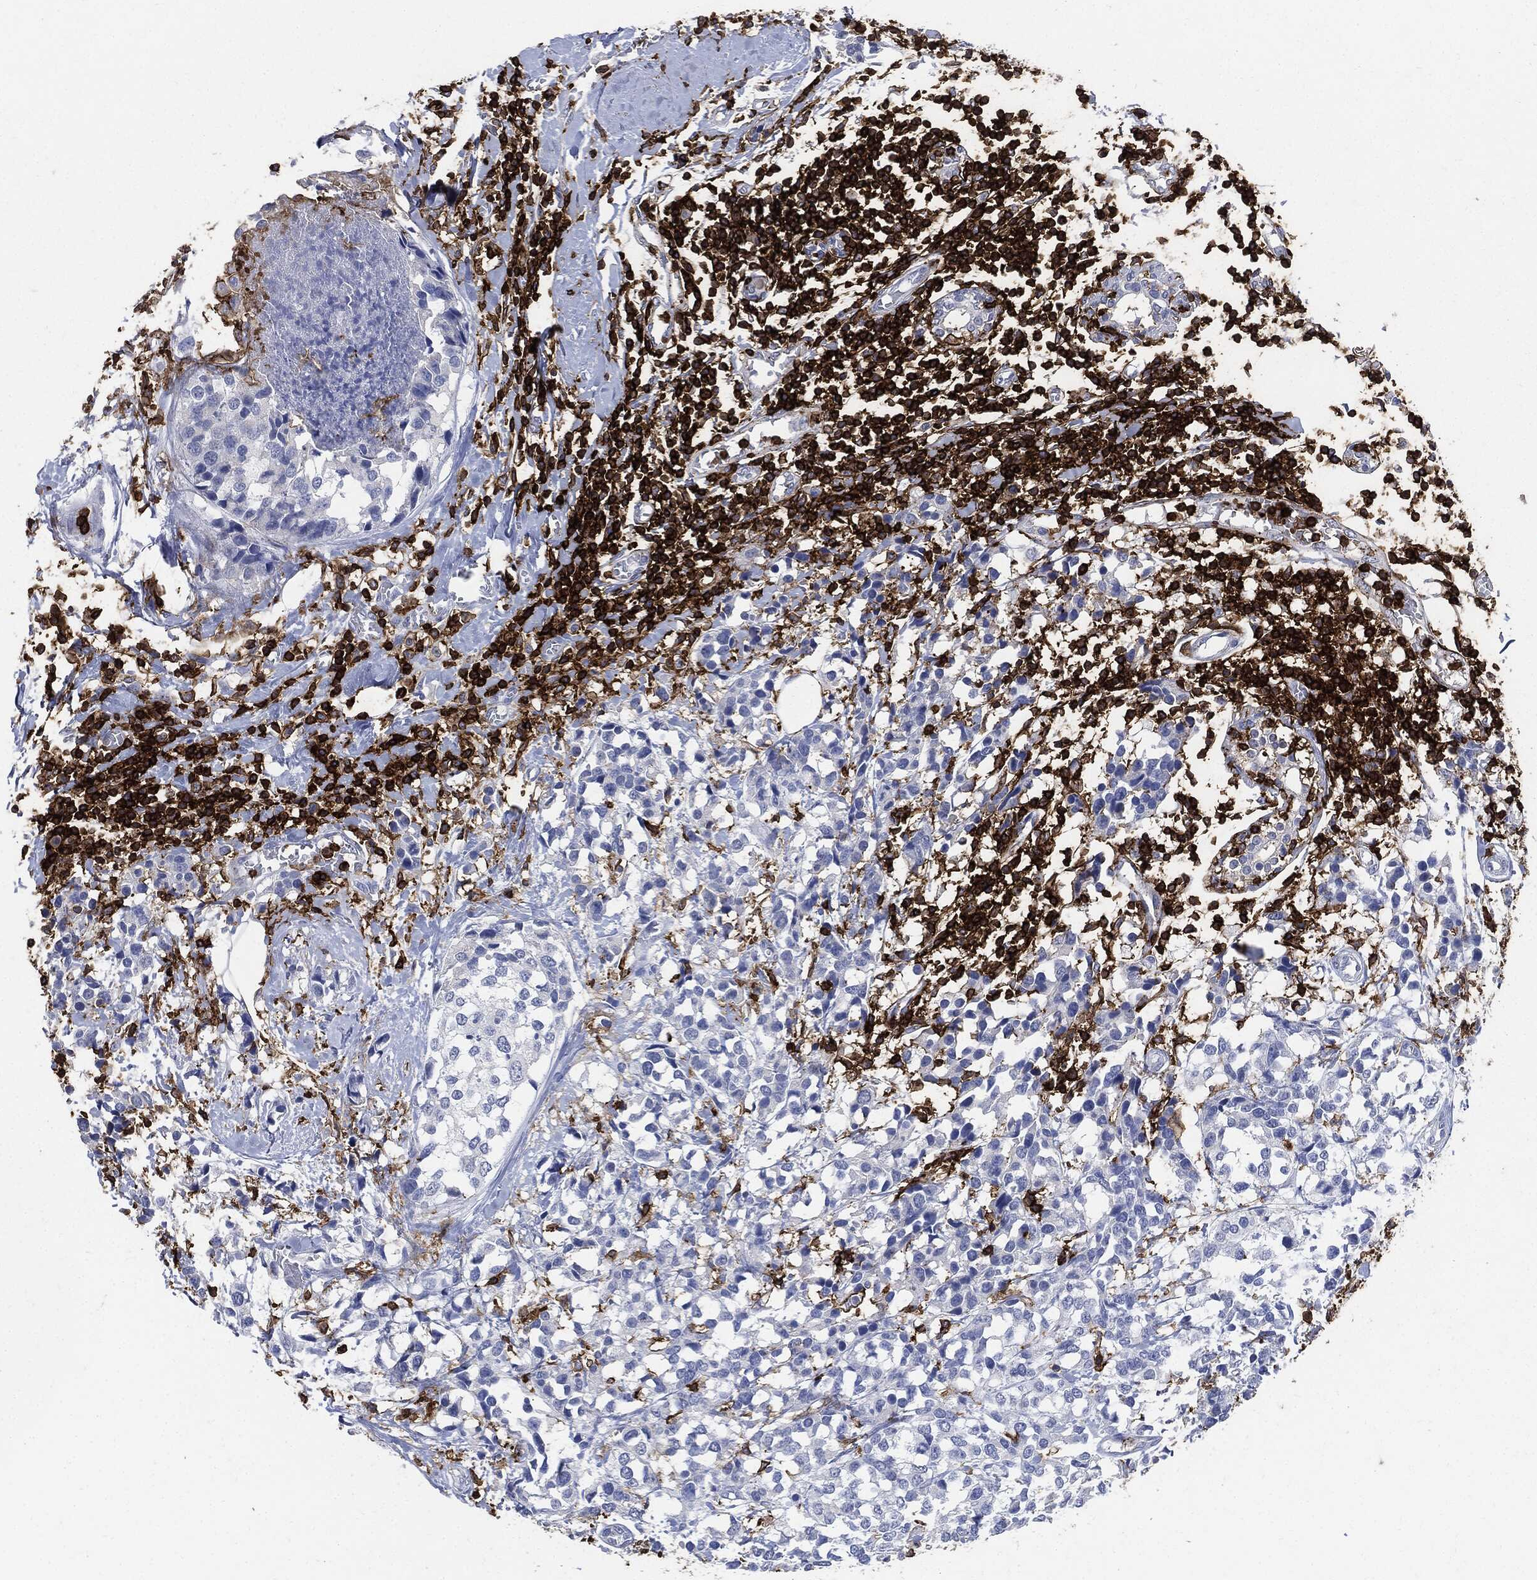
{"staining": {"intensity": "negative", "quantity": "none", "location": "none"}, "tissue": "breast cancer", "cell_type": "Tumor cells", "image_type": "cancer", "snomed": [{"axis": "morphology", "description": "Lobular carcinoma"}, {"axis": "topography", "description": "Breast"}], "caption": "This is an immunohistochemistry histopathology image of human breast cancer (lobular carcinoma). There is no expression in tumor cells.", "gene": "PTPRC", "patient": {"sex": "female", "age": 59}}